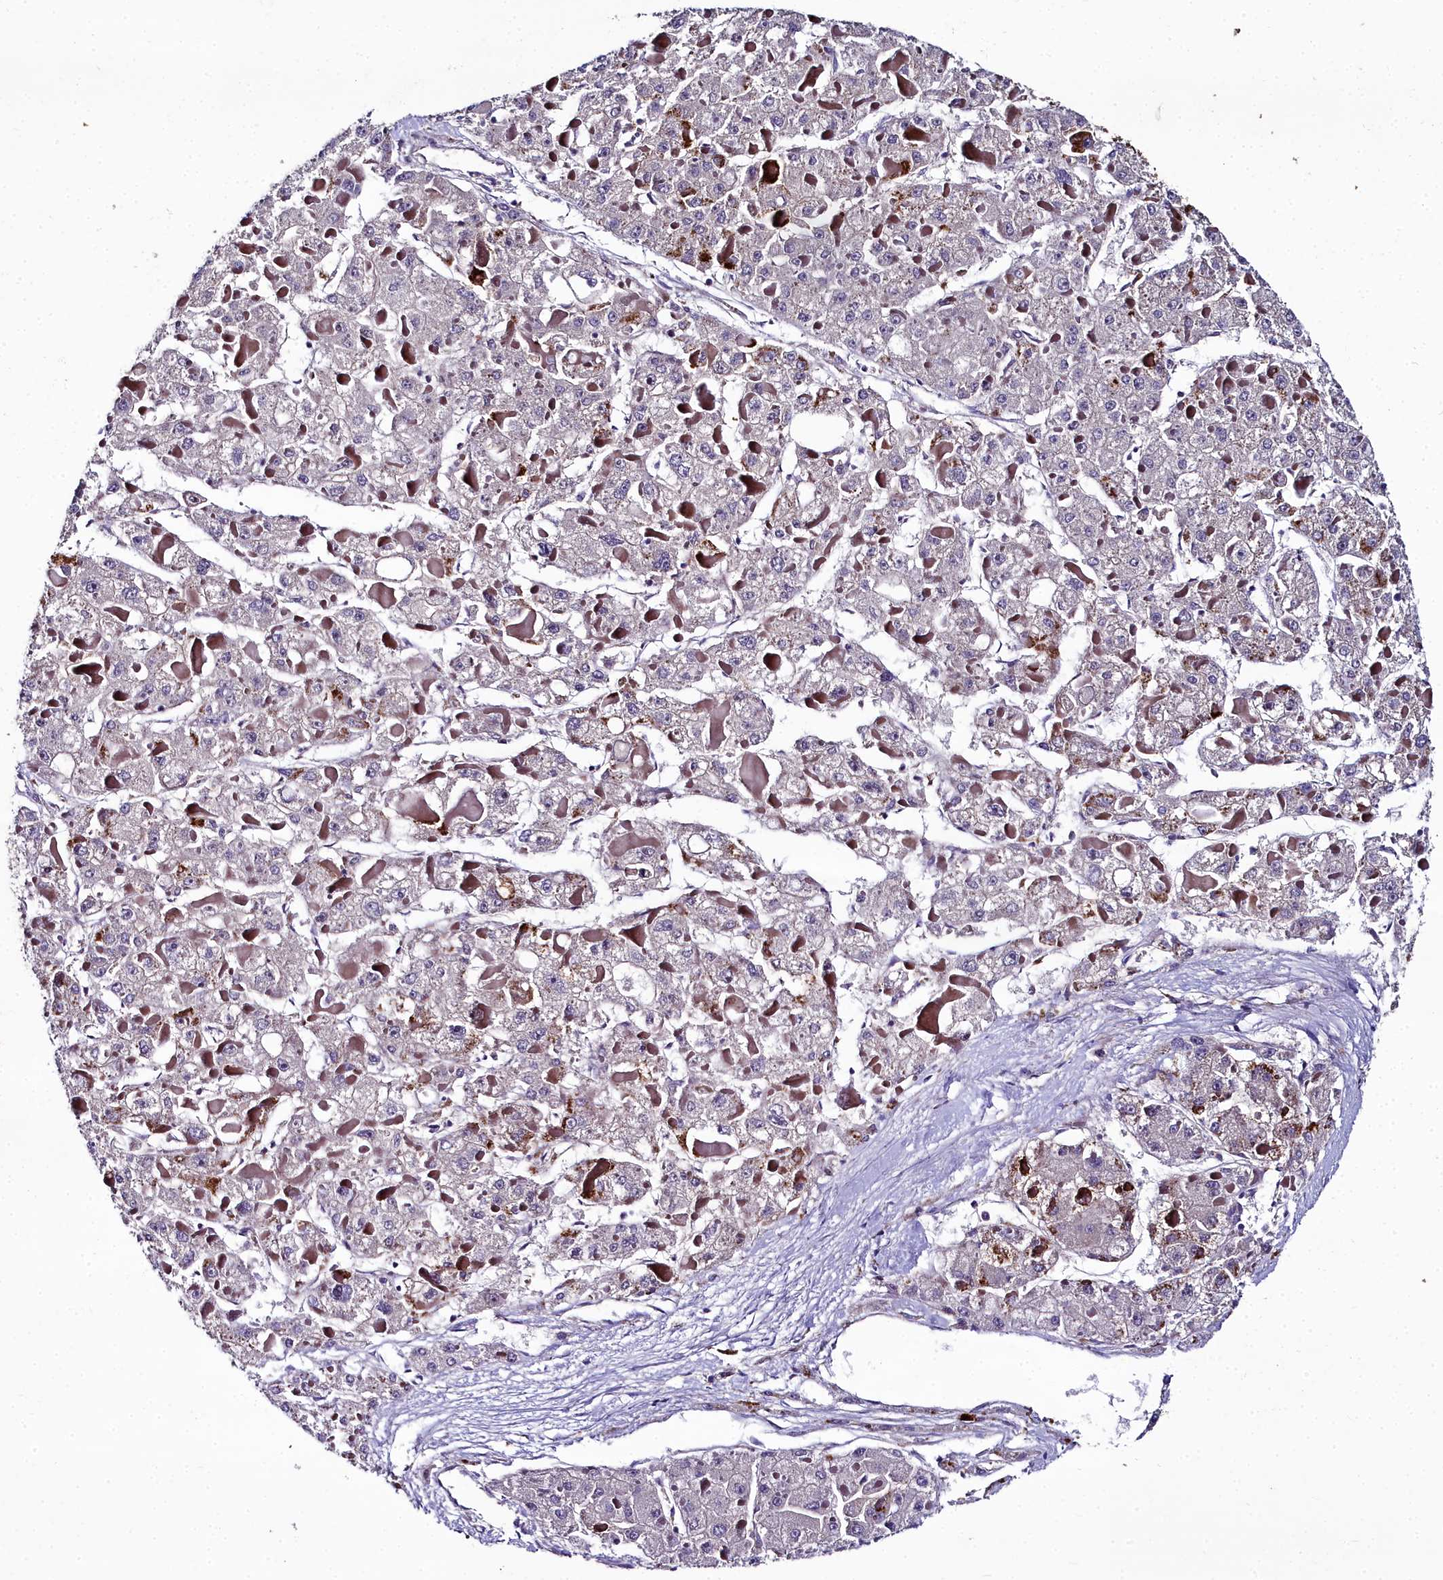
{"staining": {"intensity": "moderate", "quantity": "<25%", "location": "cytoplasmic/membranous"}, "tissue": "liver cancer", "cell_type": "Tumor cells", "image_type": "cancer", "snomed": [{"axis": "morphology", "description": "Carcinoma, Hepatocellular, NOS"}, {"axis": "topography", "description": "Liver"}], "caption": "Immunohistochemical staining of liver hepatocellular carcinoma exhibits moderate cytoplasmic/membranous protein staining in approximately <25% of tumor cells. The staining was performed using DAB (3,3'-diaminobenzidine), with brown indicating positive protein expression. Nuclei are stained blue with hematoxylin.", "gene": "NT5M", "patient": {"sex": "female", "age": 73}}